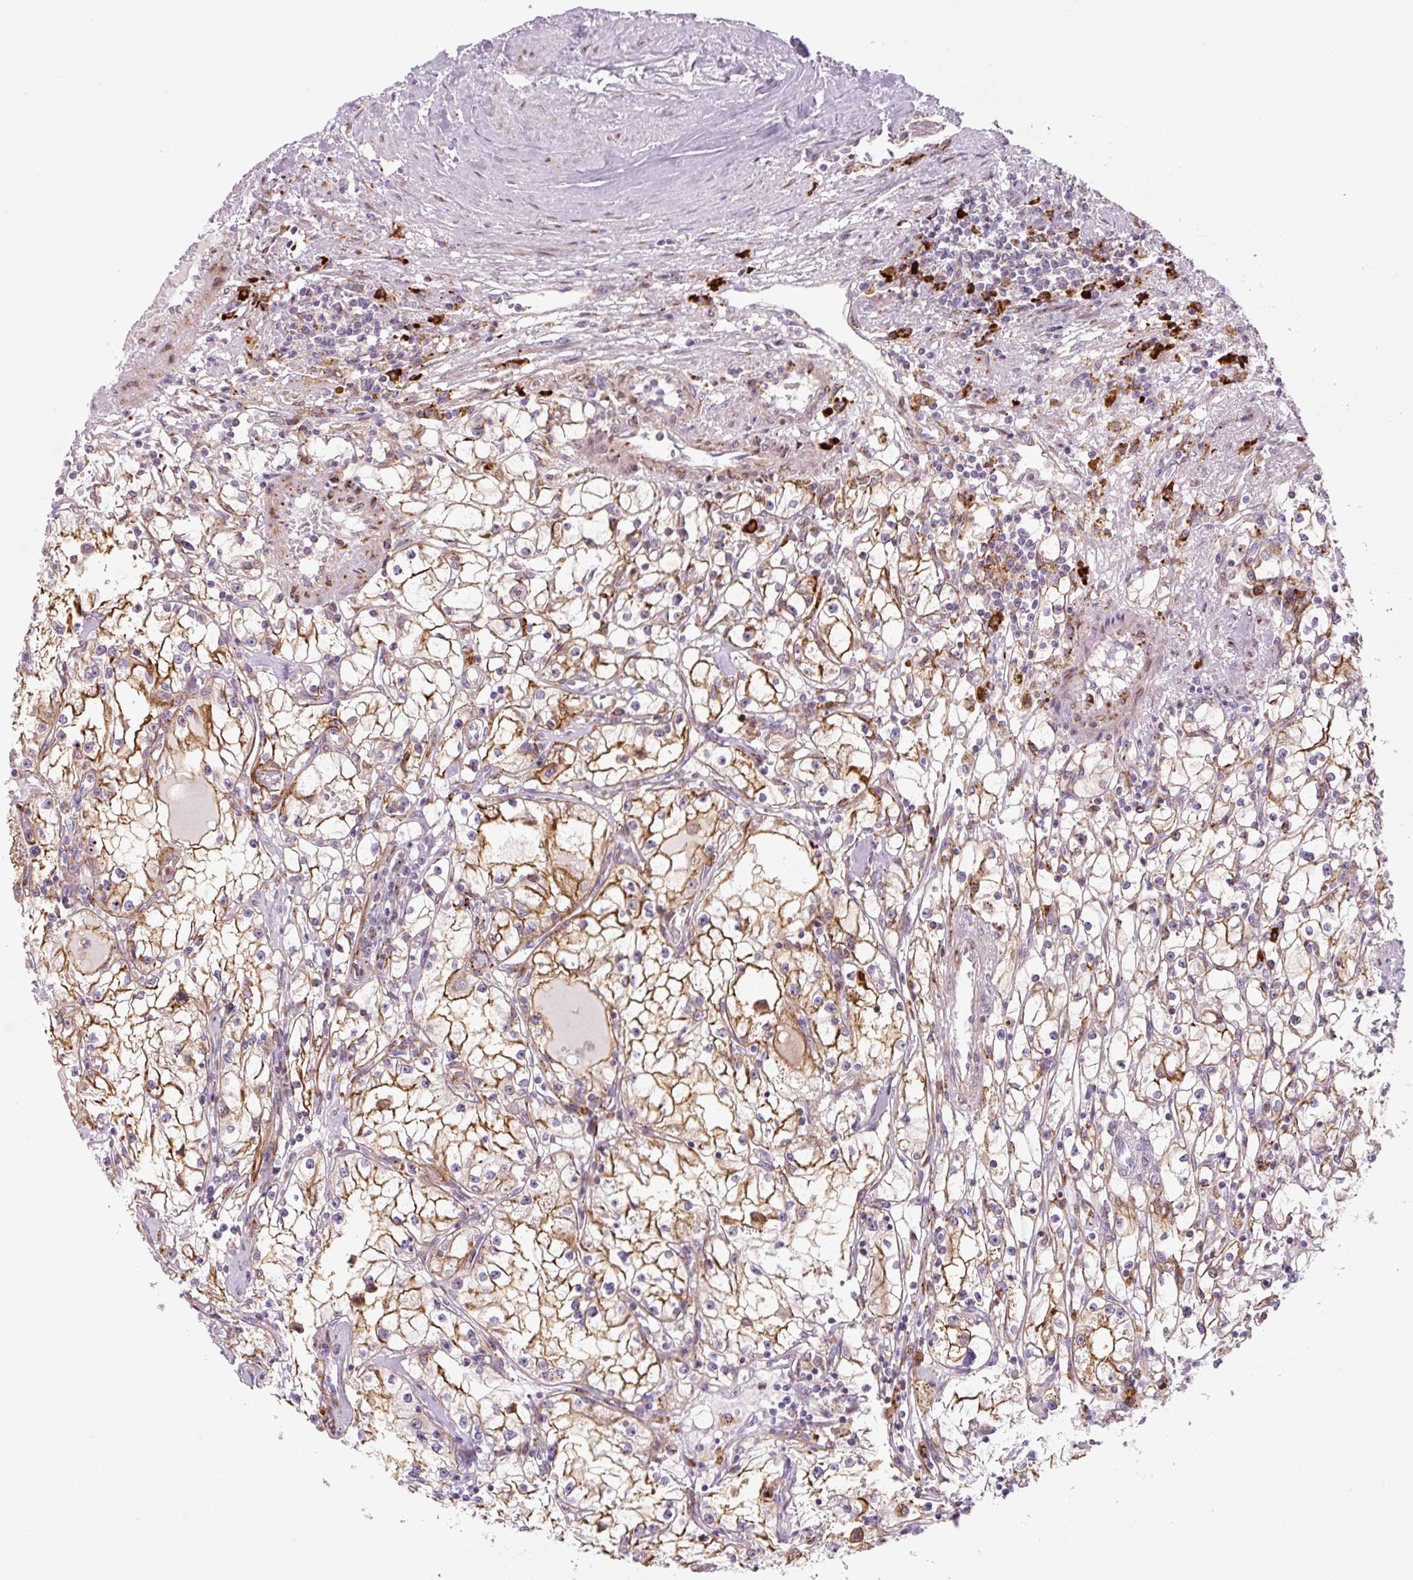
{"staining": {"intensity": "moderate", "quantity": ">75%", "location": "cytoplasmic/membranous"}, "tissue": "renal cancer", "cell_type": "Tumor cells", "image_type": "cancer", "snomed": [{"axis": "morphology", "description": "Adenocarcinoma, NOS"}, {"axis": "topography", "description": "Kidney"}], "caption": "Tumor cells show medium levels of moderate cytoplasmic/membranous expression in approximately >75% of cells in human adenocarcinoma (renal).", "gene": "DISP3", "patient": {"sex": "male", "age": 56}}